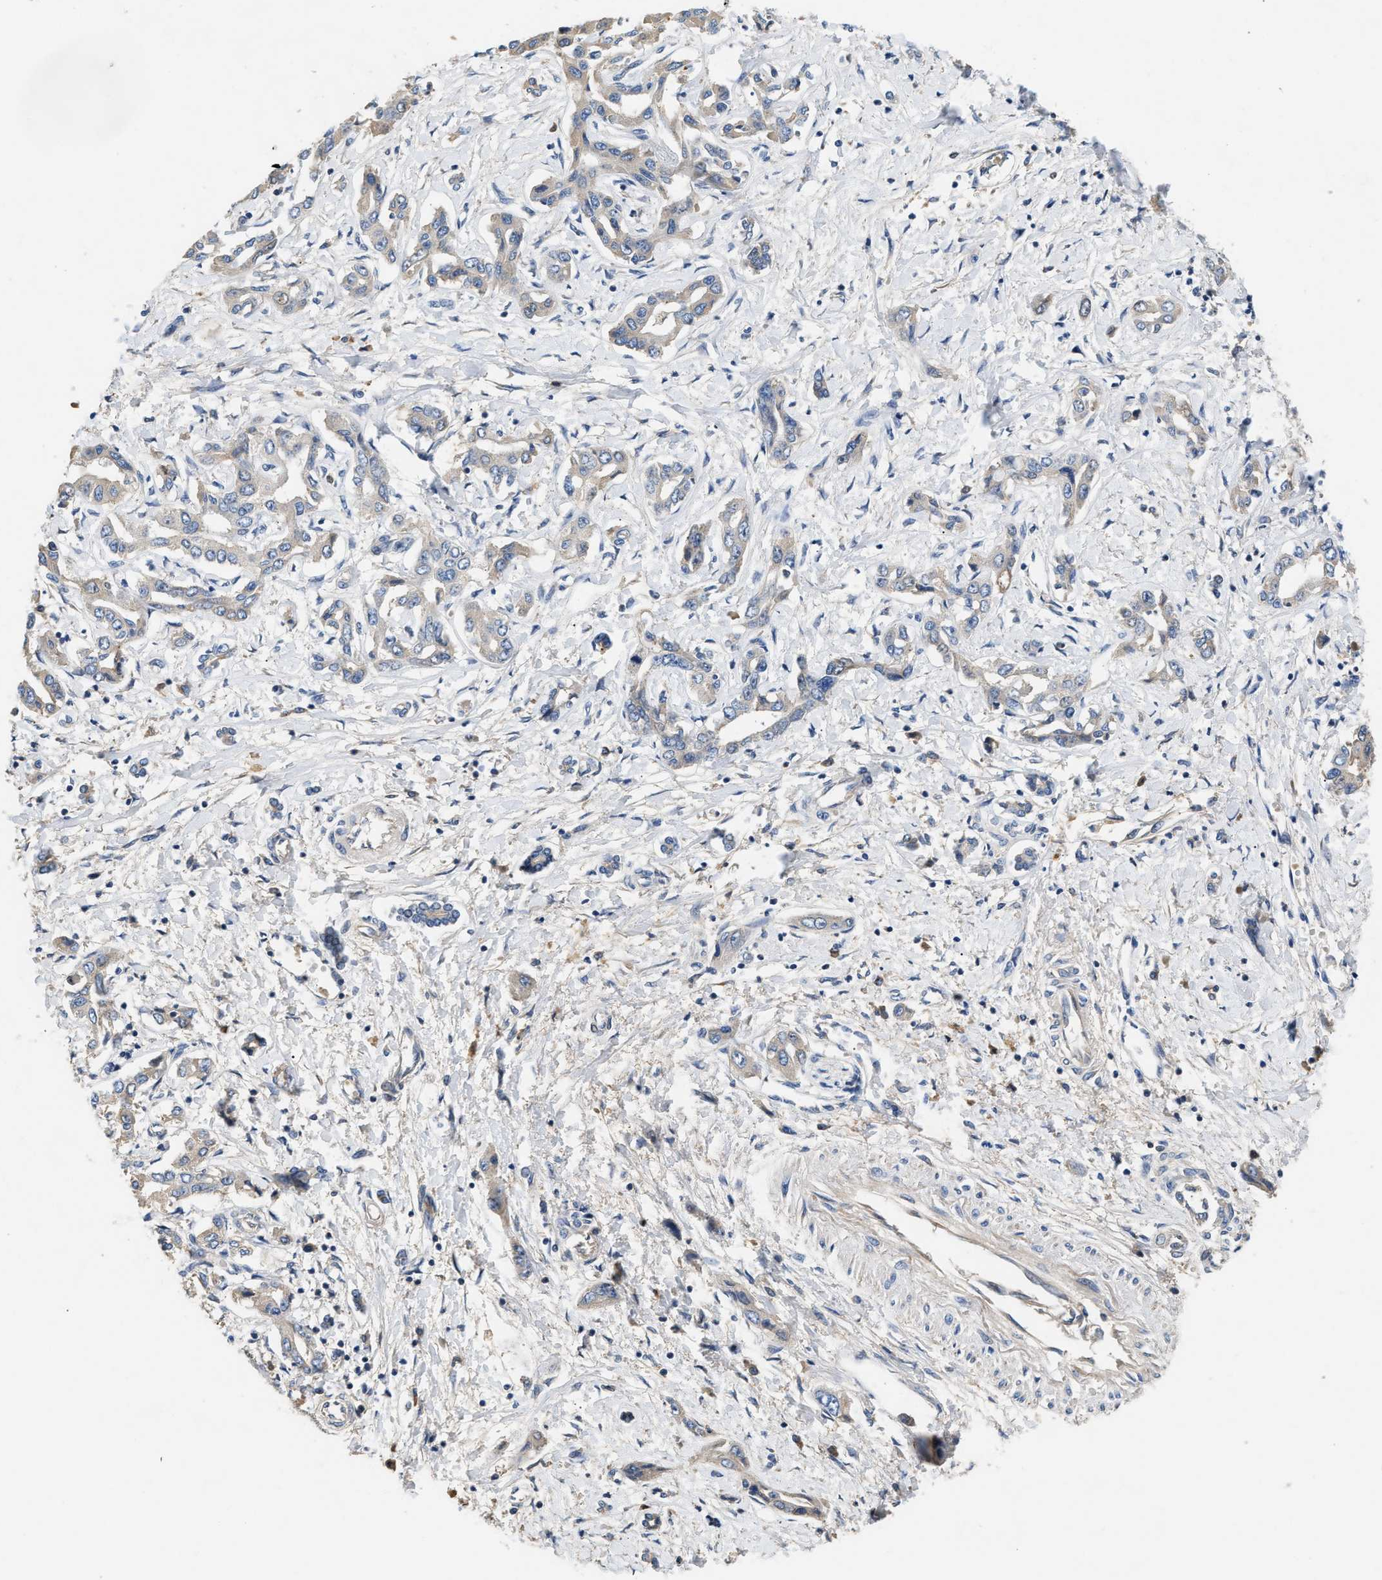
{"staining": {"intensity": "negative", "quantity": "none", "location": "none"}, "tissue": "liver cancer", "cell_type": "Tumor cells", "image_type": "cancer", "snomed": [{"axis": "morphology", "description": "Cholangiocarcinoma"}, {"axis": "topography", "description": "Liver"}], "caption": "Tumor cells show no significant protein staining in liver cholangiocarcinoma. (DAB (3,3'-diaminobenzidine) immunohistochemistry with hematoxylin counter stain).", "gene": "IL17RC", "patient": {"sex": "male", "age": 59}}